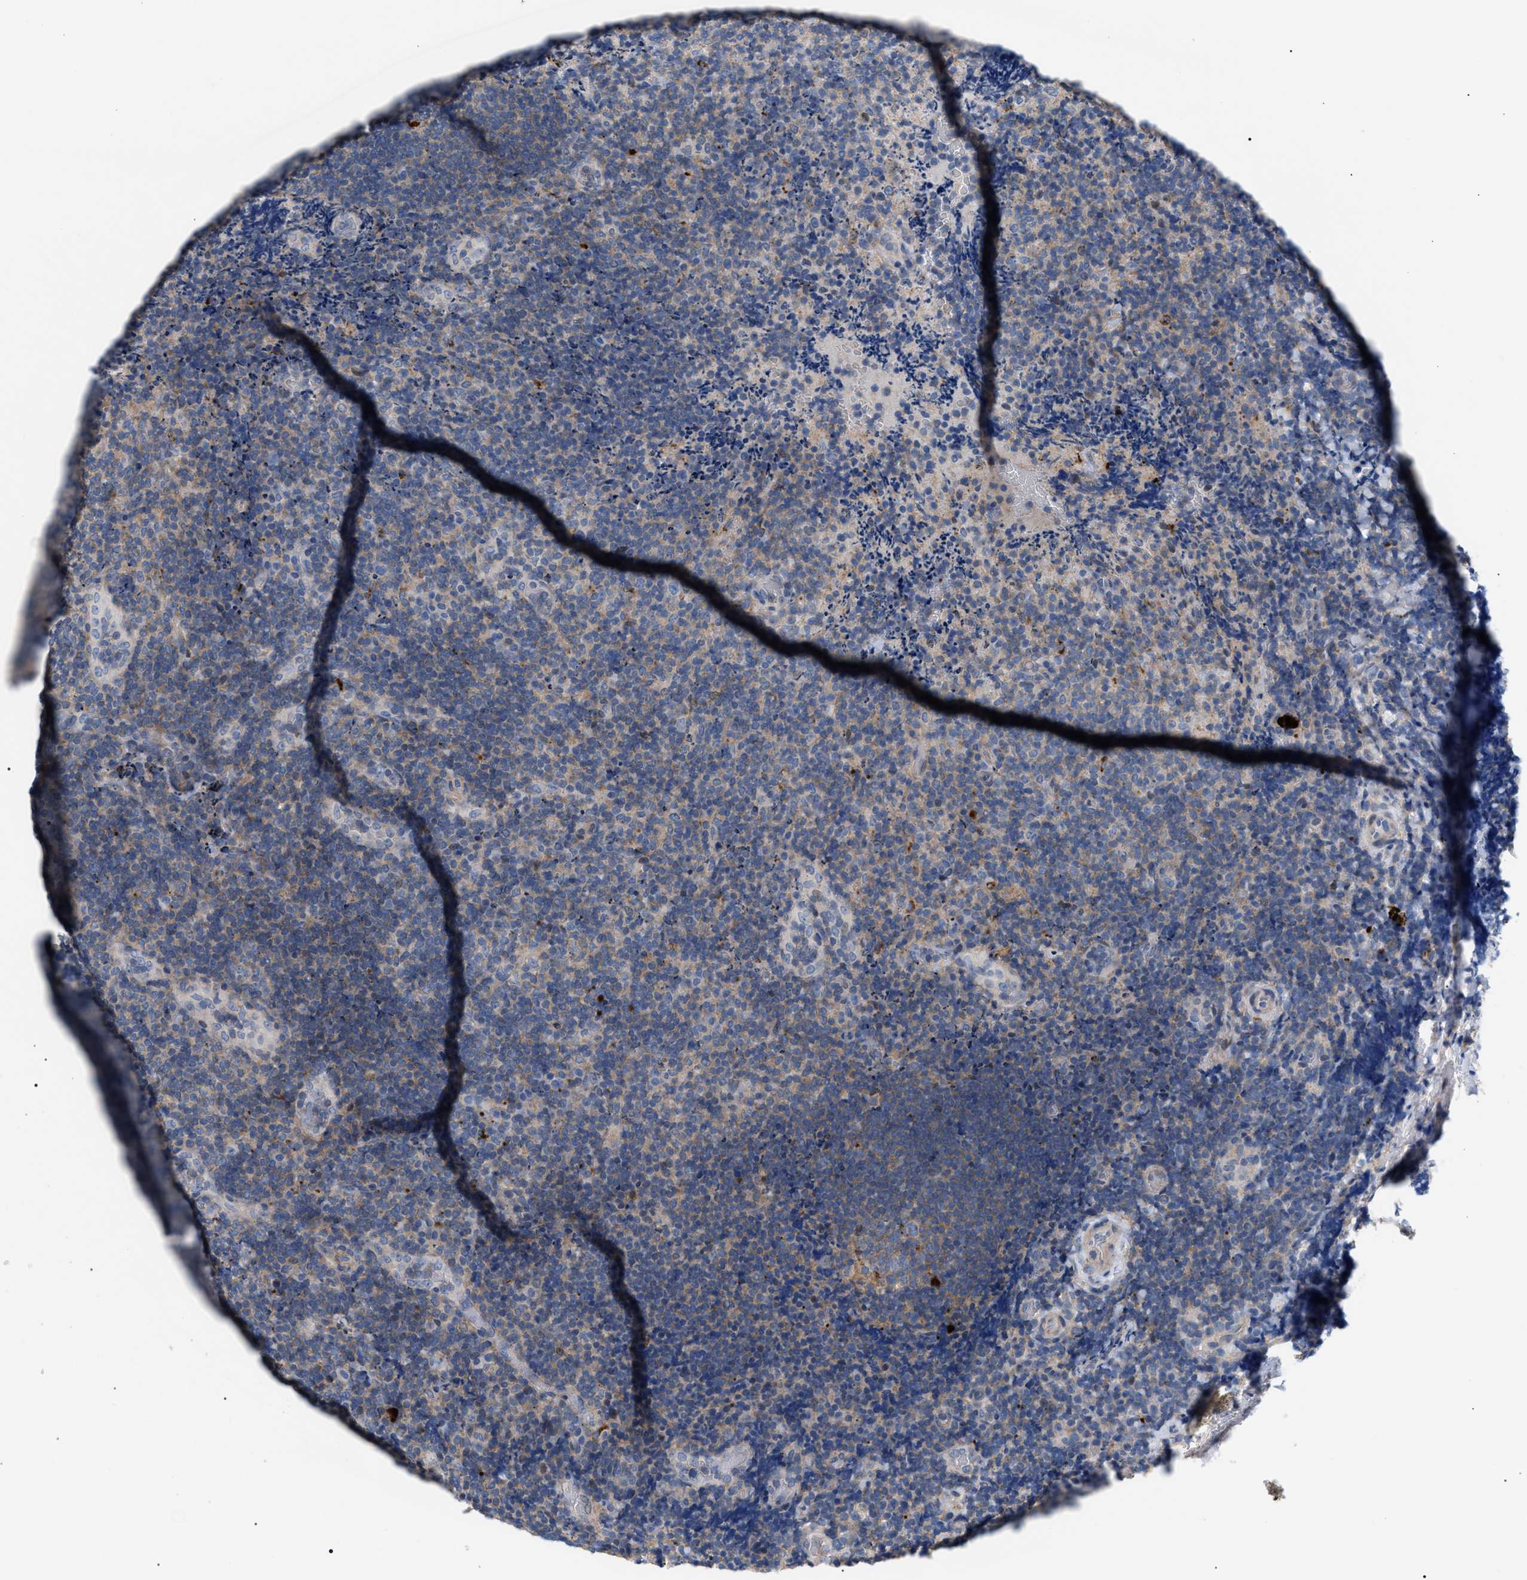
{"staining": {"intensity": "weak", "quantity": "25%-75%", "location": "cytoplasmic/membranous"}, "tissue": "lymphoma", "cell_type": "Tumor cells", "image_type": "cancer", "snomed": [{"axis": "morphology", "description": "Malignant lymphoma, non-Hodgkin's type, High grade"}, {"axis": "topography", "description": "Tonsil"}], "caption": "Protein expression analysis of human malignant lymphoma, non-Hodgkin's type (high-grade) reveals weak cytoplasmic/membranous expression in about 25%-75% of tumor cells. (Stains: DAB in brown, nuclei in blue, Microscopy: brightfield microscopy at high magnification).", "gene": "MBTD1", "patient": {"sex": "female", "age": 36}}